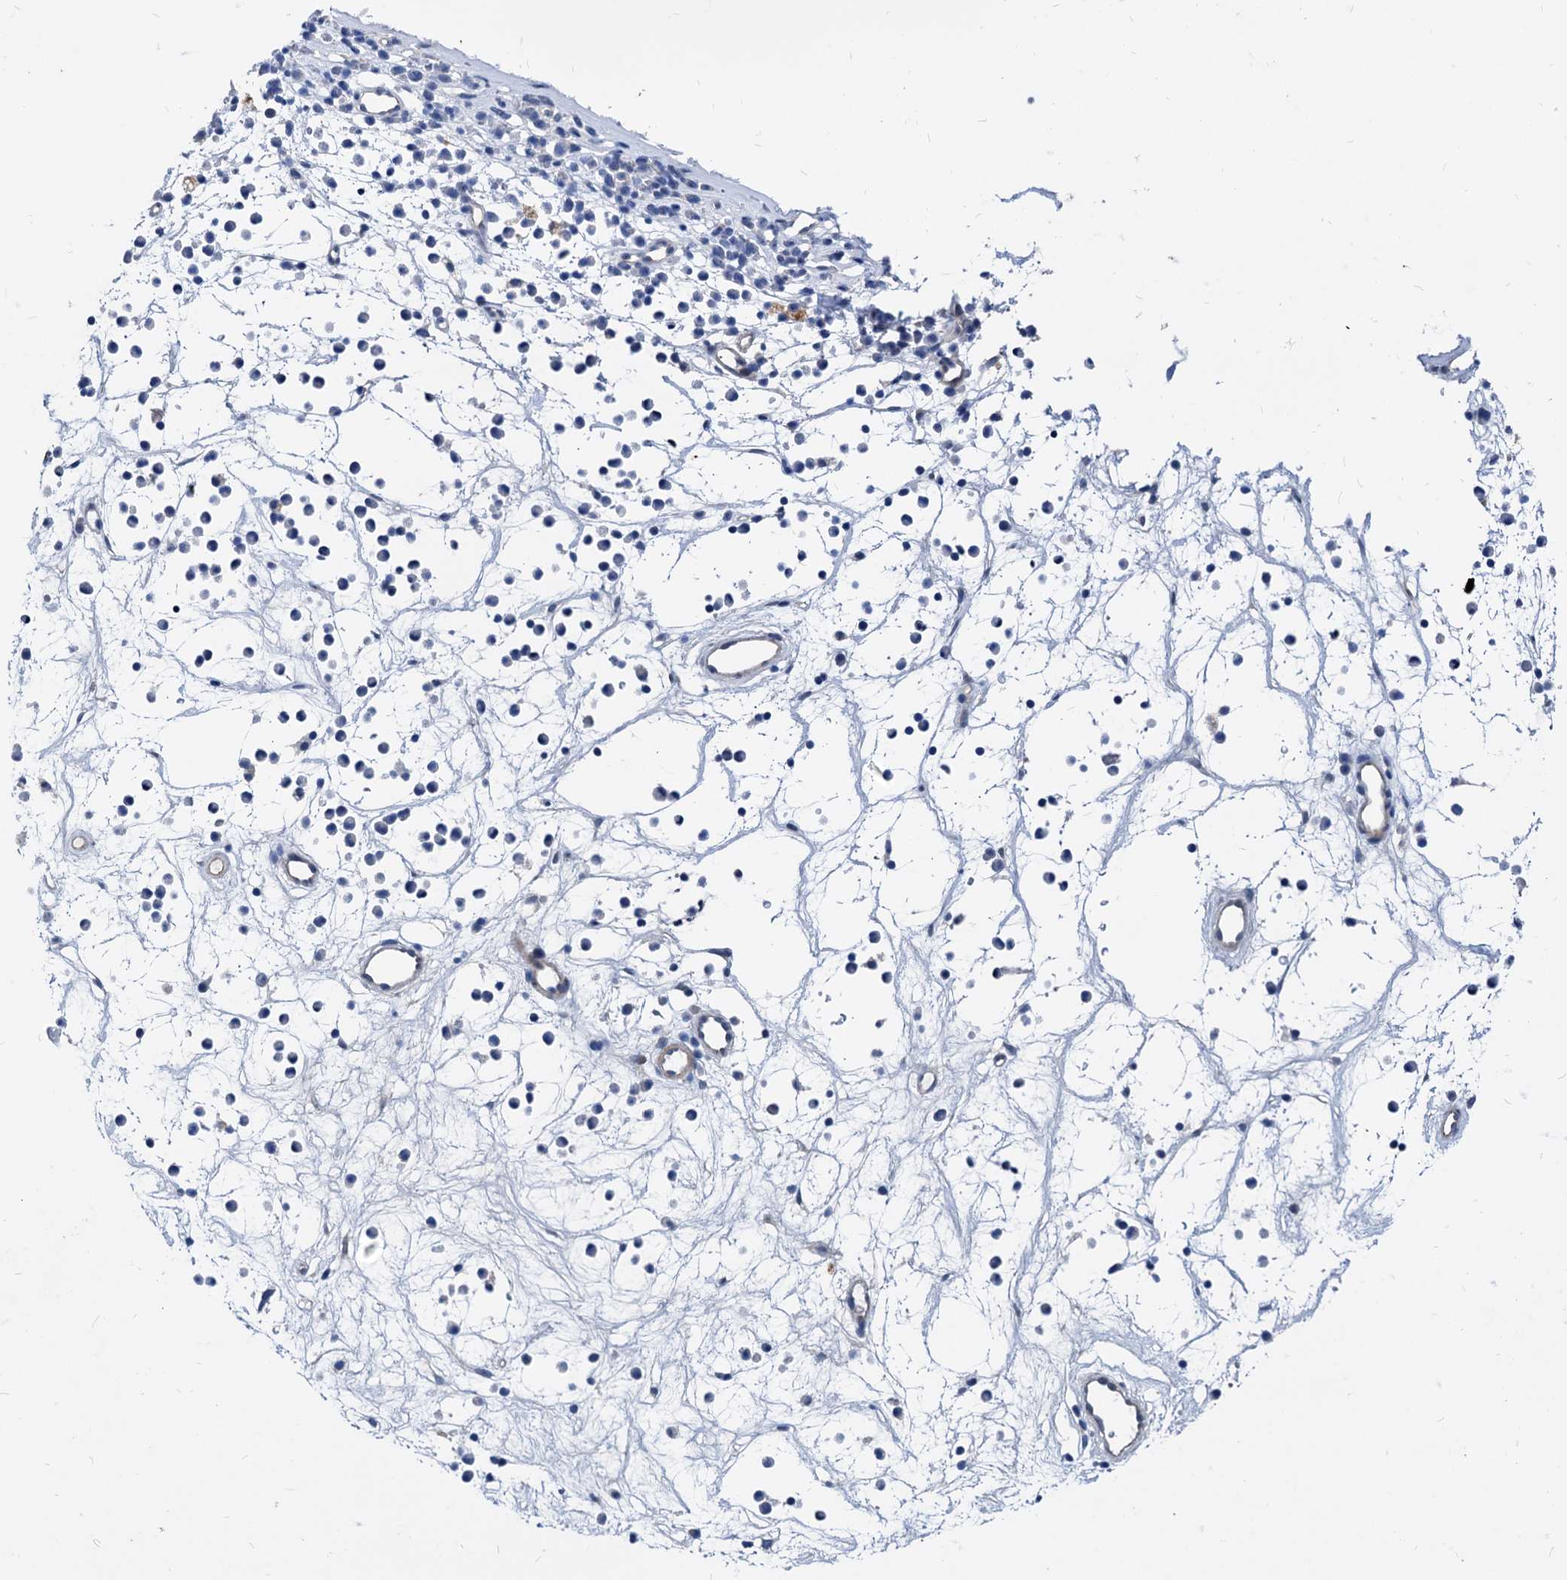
{"staining": {"intensity": "negative", "quantity": "none", "location": "none"}, "tissue": "nasopharynx", "cell_type": "Respiratory epithelial cells", "image_type": "normal", "snomed": [{"axis": "morphology", "description": "Normal tissue, NOS"}, {"axis": "morphology", "description": "Inflammation, NOS"}, {"axis": "morphology", "description": "Malignant melanoma, Metastatic site"}, {"axis": "topography", "description": "Nasopharynx"}], "caption": "IHC image of benign human nasopharynx stained for a protein (brown), which reveals no positivity in respiratory epithelial cells.", "gene": "HSF2", "patient": {"sex": "male", "age": 70}}